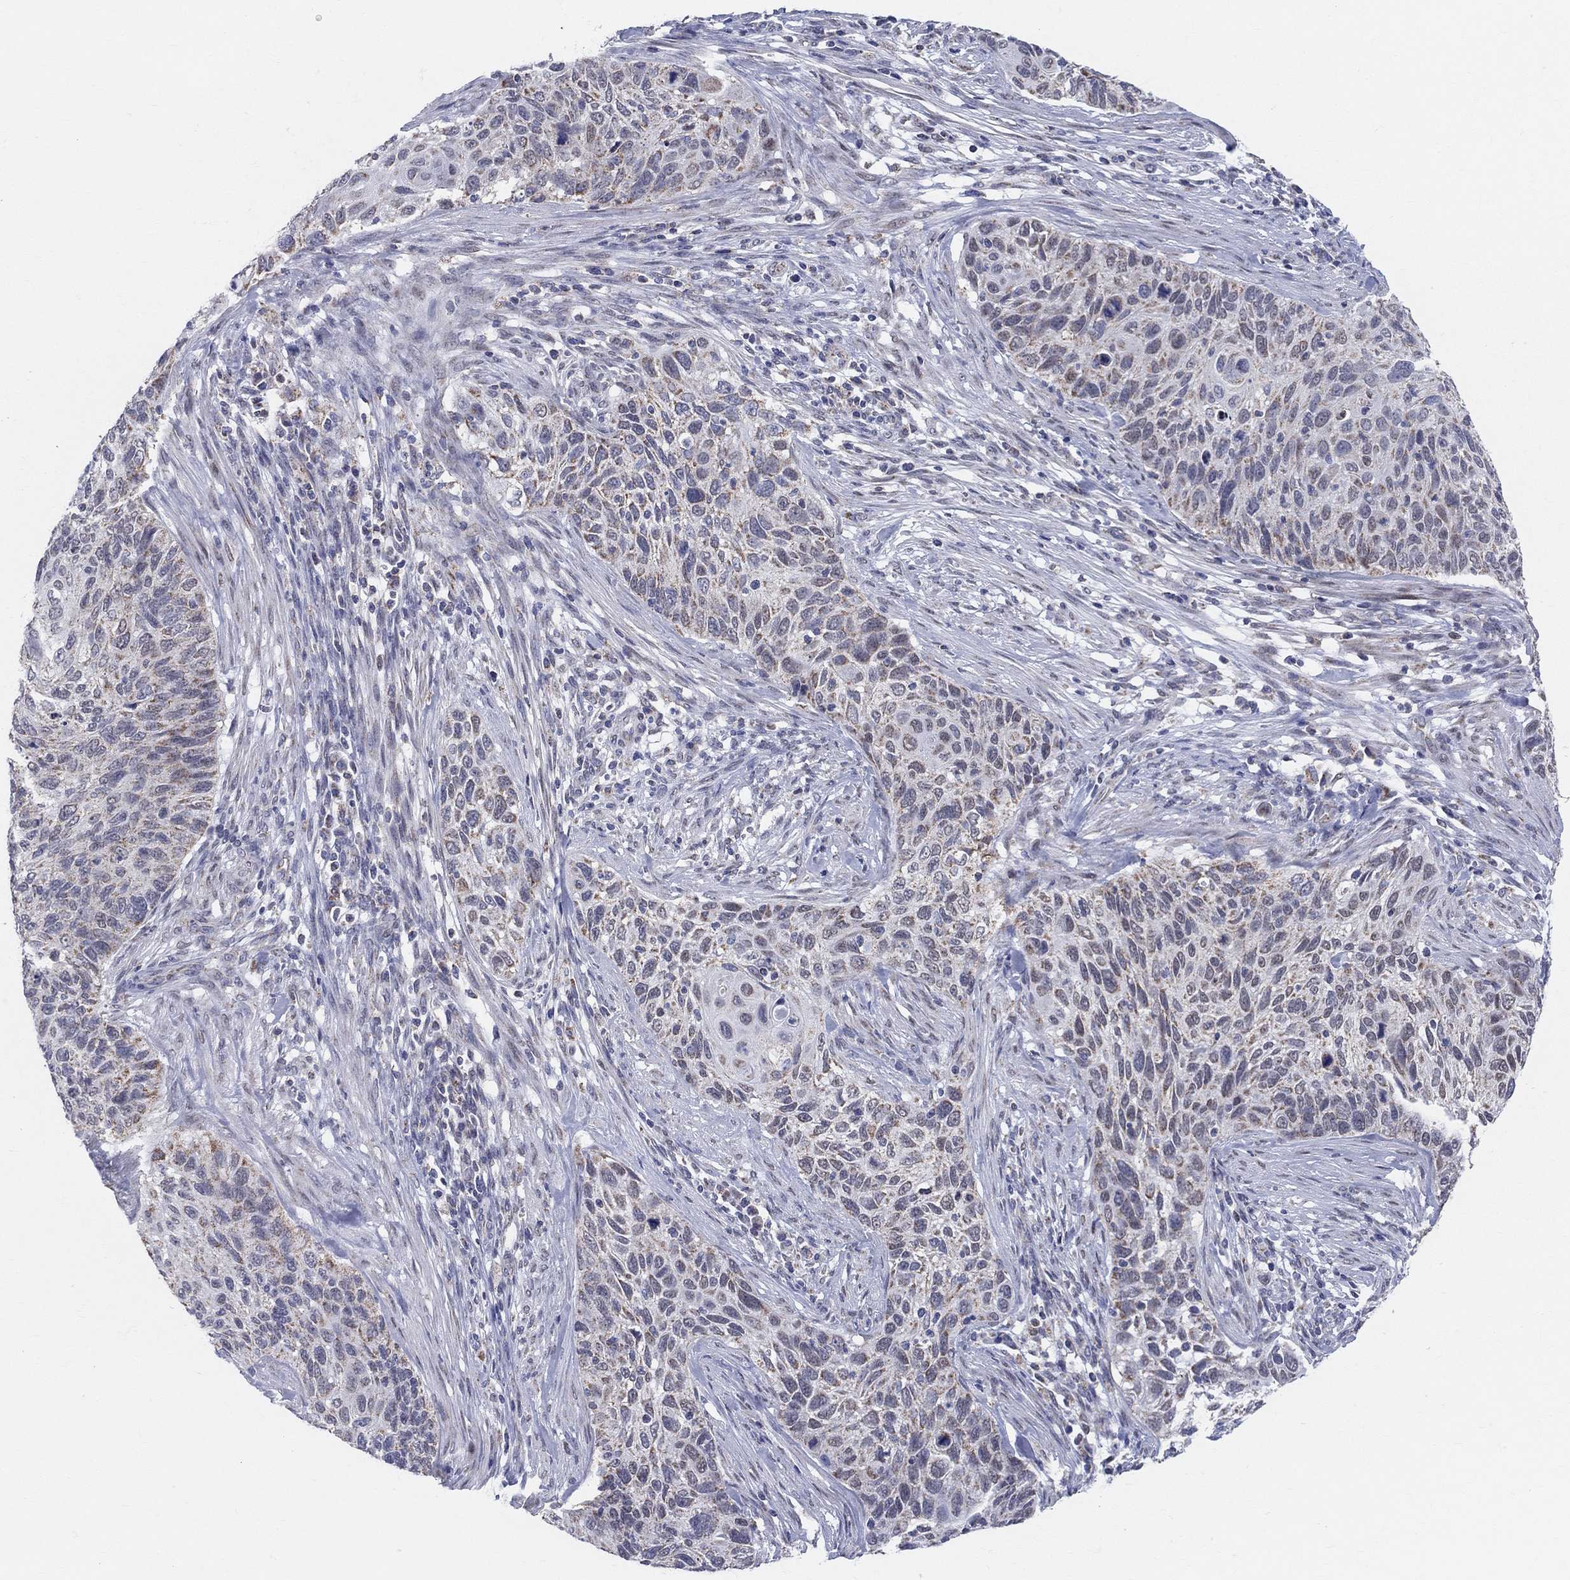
{"staining": {"intensity": "moderate", "quantity": "<25%", "location": "cytoplasmic/membranous"}, "tissue": "cervical cancer", "cell_type": "Tumor cells", "image_type": "cancer", "snomed": [{"axis": "morphology", "description": "Squamous cell carcinoma, NOS"}, {"axis": "topography", "description": "Cervix"}], "caption": "Immunohistochemistry (IHC) photomicrograph of neoplastic tissue: cervical cancer stained using immunohistochemistry (IHC) displays low levels of moderate protein expression localized specifically in the cytoplasmic/membranous of tumor cells, appearing as a cytoplasmic/membranous brown color.", "gene": "KISS1R", "patient": {"sex": "female", "age": 70}}